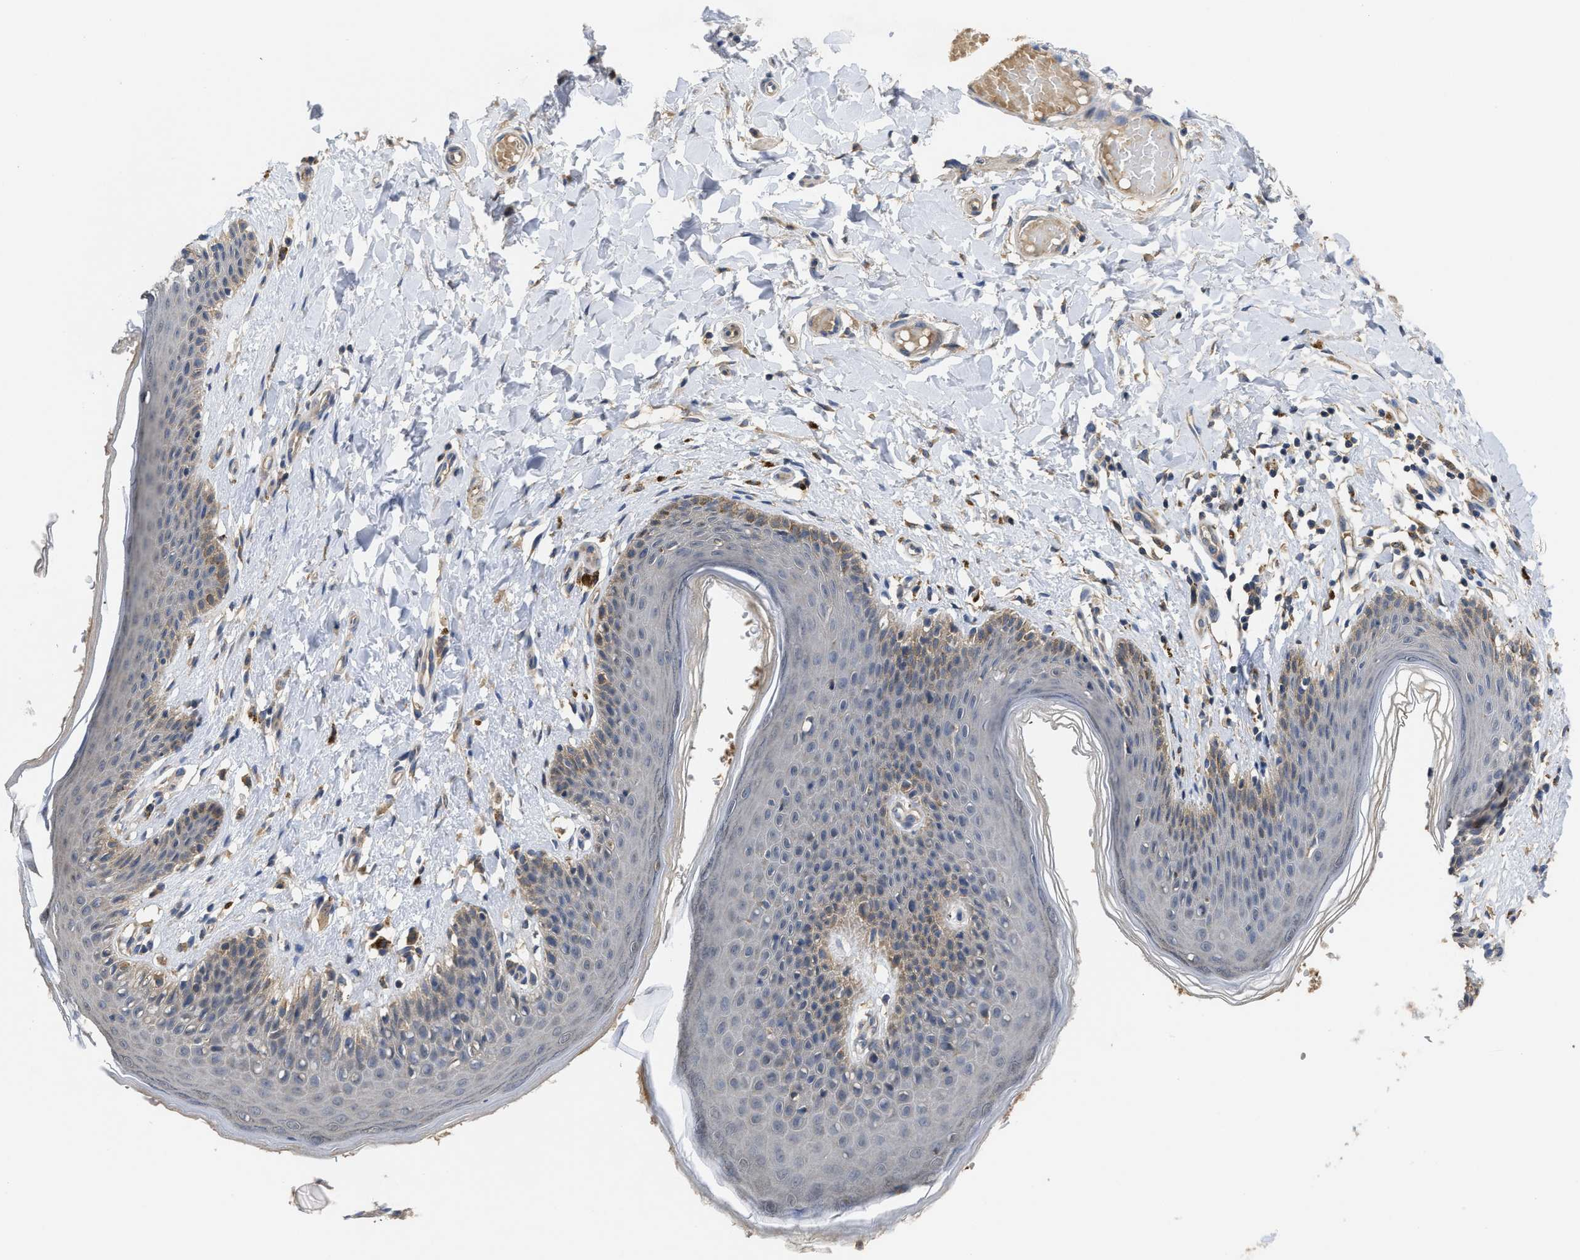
{"staining": {"intensity": "moderate", "quantity": "<25%", "location": "cytoplasmic/membranous"}, "tissue": "skin", "cell_type": "Epidermal cells", "image_type": "normal", "snomed": [{"axis": "morphology", "description": "Normal tissue, NOS"}, {"axis": "topography", "description": "Vulva"}], "caption": "Immunohistochemistry micrograph of benign human skin stained for a protein (brown), which displays low levels of moderate cytoplasmic/membranous positivity in about <25% of epidermal cells.", "gene": "RNF216", "patient": {"sex": "female", "age": 66}}